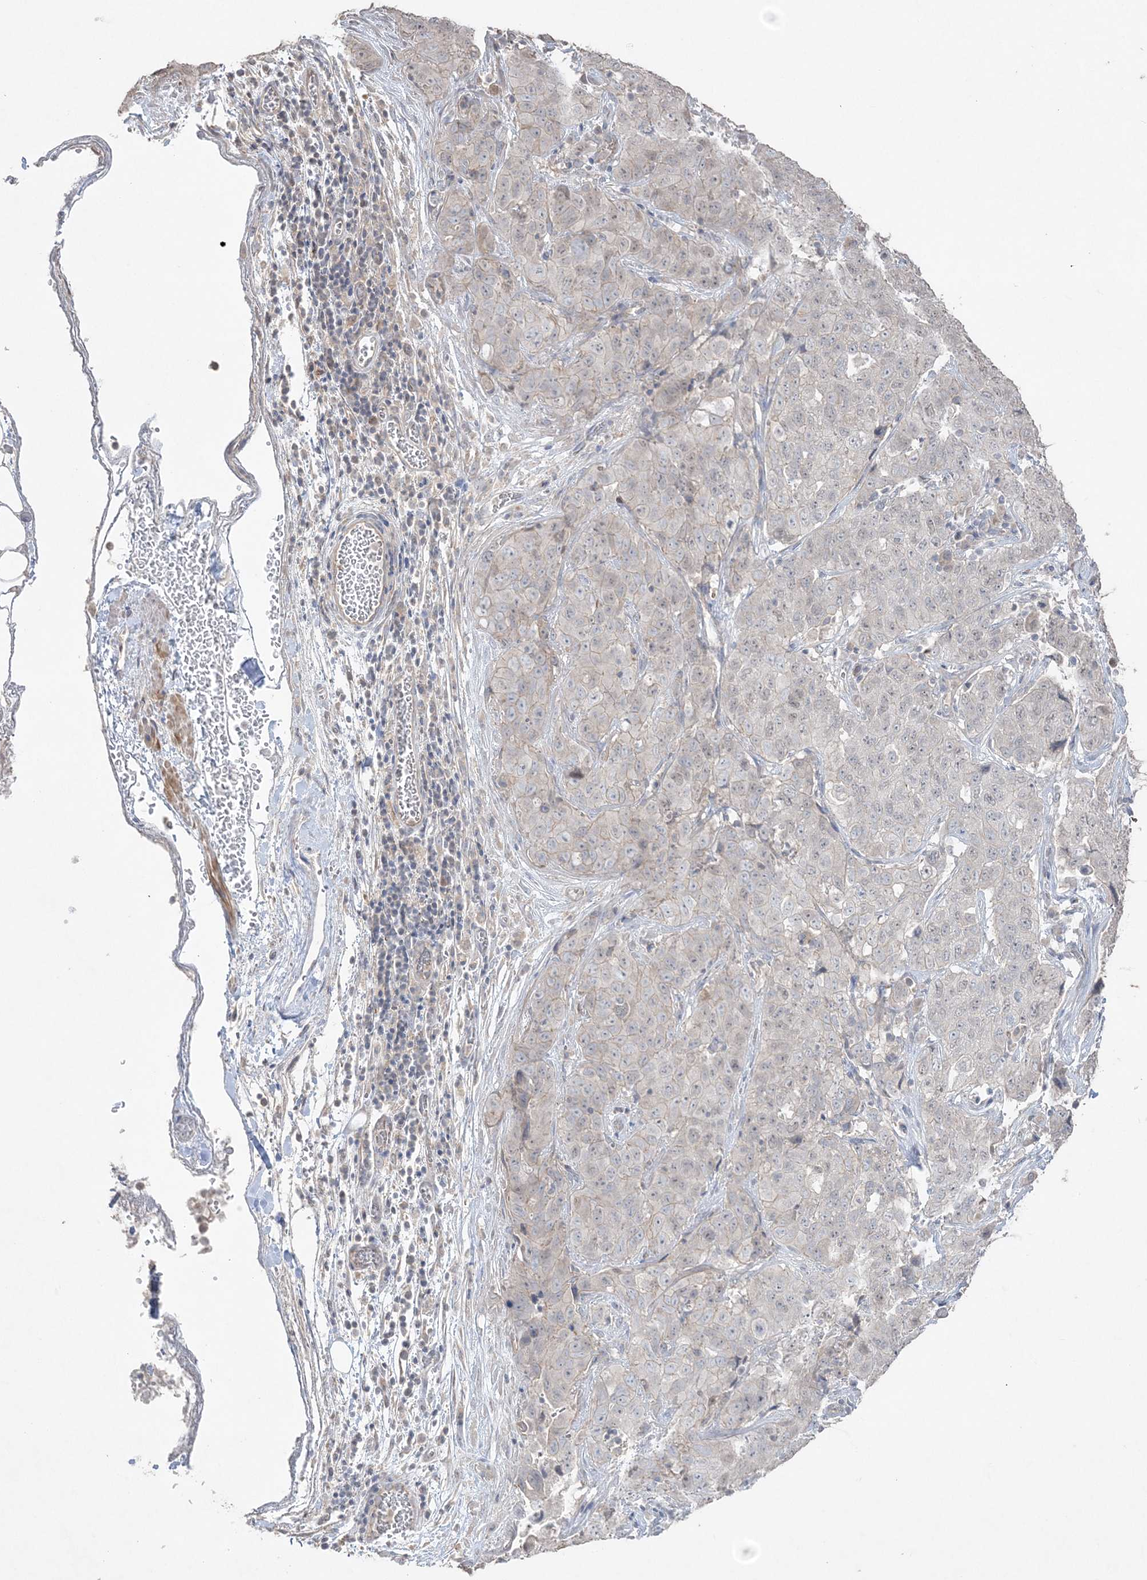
{"staining": {"intensity": "negative", "quantity": "none", "location": "none"}, "tissue": "stomach cancer", "cell_type": "Tumor cells", "image_type": "cancer", "snomed": [{"axis": "morphology", "description": "Normal tissue, NOS"}, {"axis": "morphology", "description": "Adenocarcinoma, NOS"}, {"axis": "topography", "description": "Lymph node"}, {"axis": "topography", "description": "Stomach"}], "caption": "A micrograph of stomach adenocarcinoma stained for a protein displays no brown staining in tumor cells.", "gene": "SH3BP4", "patient": {"sex": "male", "age": 48}}